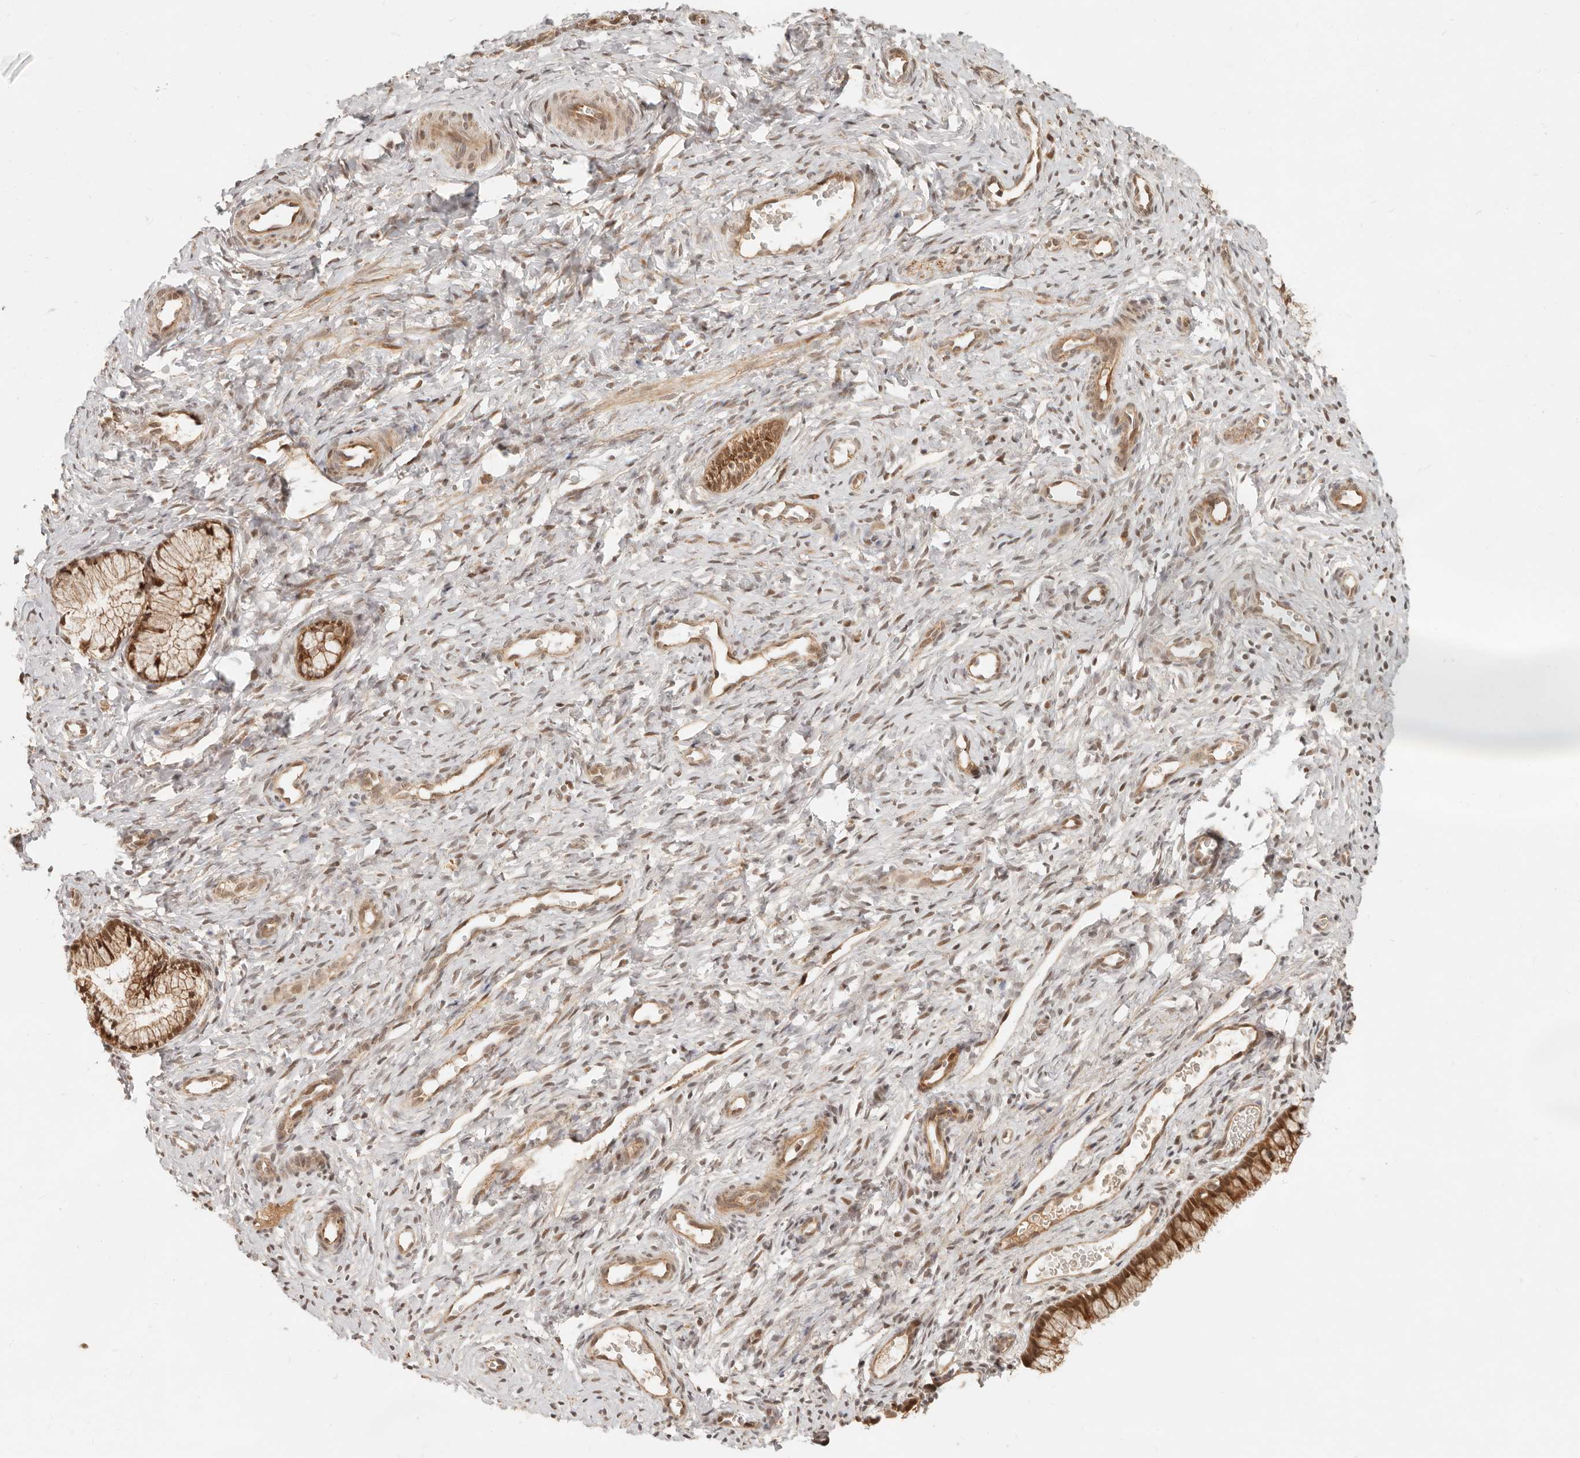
{"staining": {"intensity": "moderate", "quantity": ">75%", "location": "cytoplasmic/membranous,nuclear"}, "tissue": "cervix", "cell_type": "Glandular cells", "image_type": "normal", "snomed": [{"axis": "morphology", "description": "Normal tissue, NOS"}, {"axis": "topography", "description": "Cervix"}], "caption": "High-power microscopy captured an immunohistochemistry photomicrograph of unremarkable cervix, revealing moderate cytoplasmic/membranous,nuclear staining in approximately >75% of glandular cells. The protein of interest is shown in brown color, while the nuclei are stained blue.", "gene": "BAALC", "patient": {"sex": "female", "age": 27}}